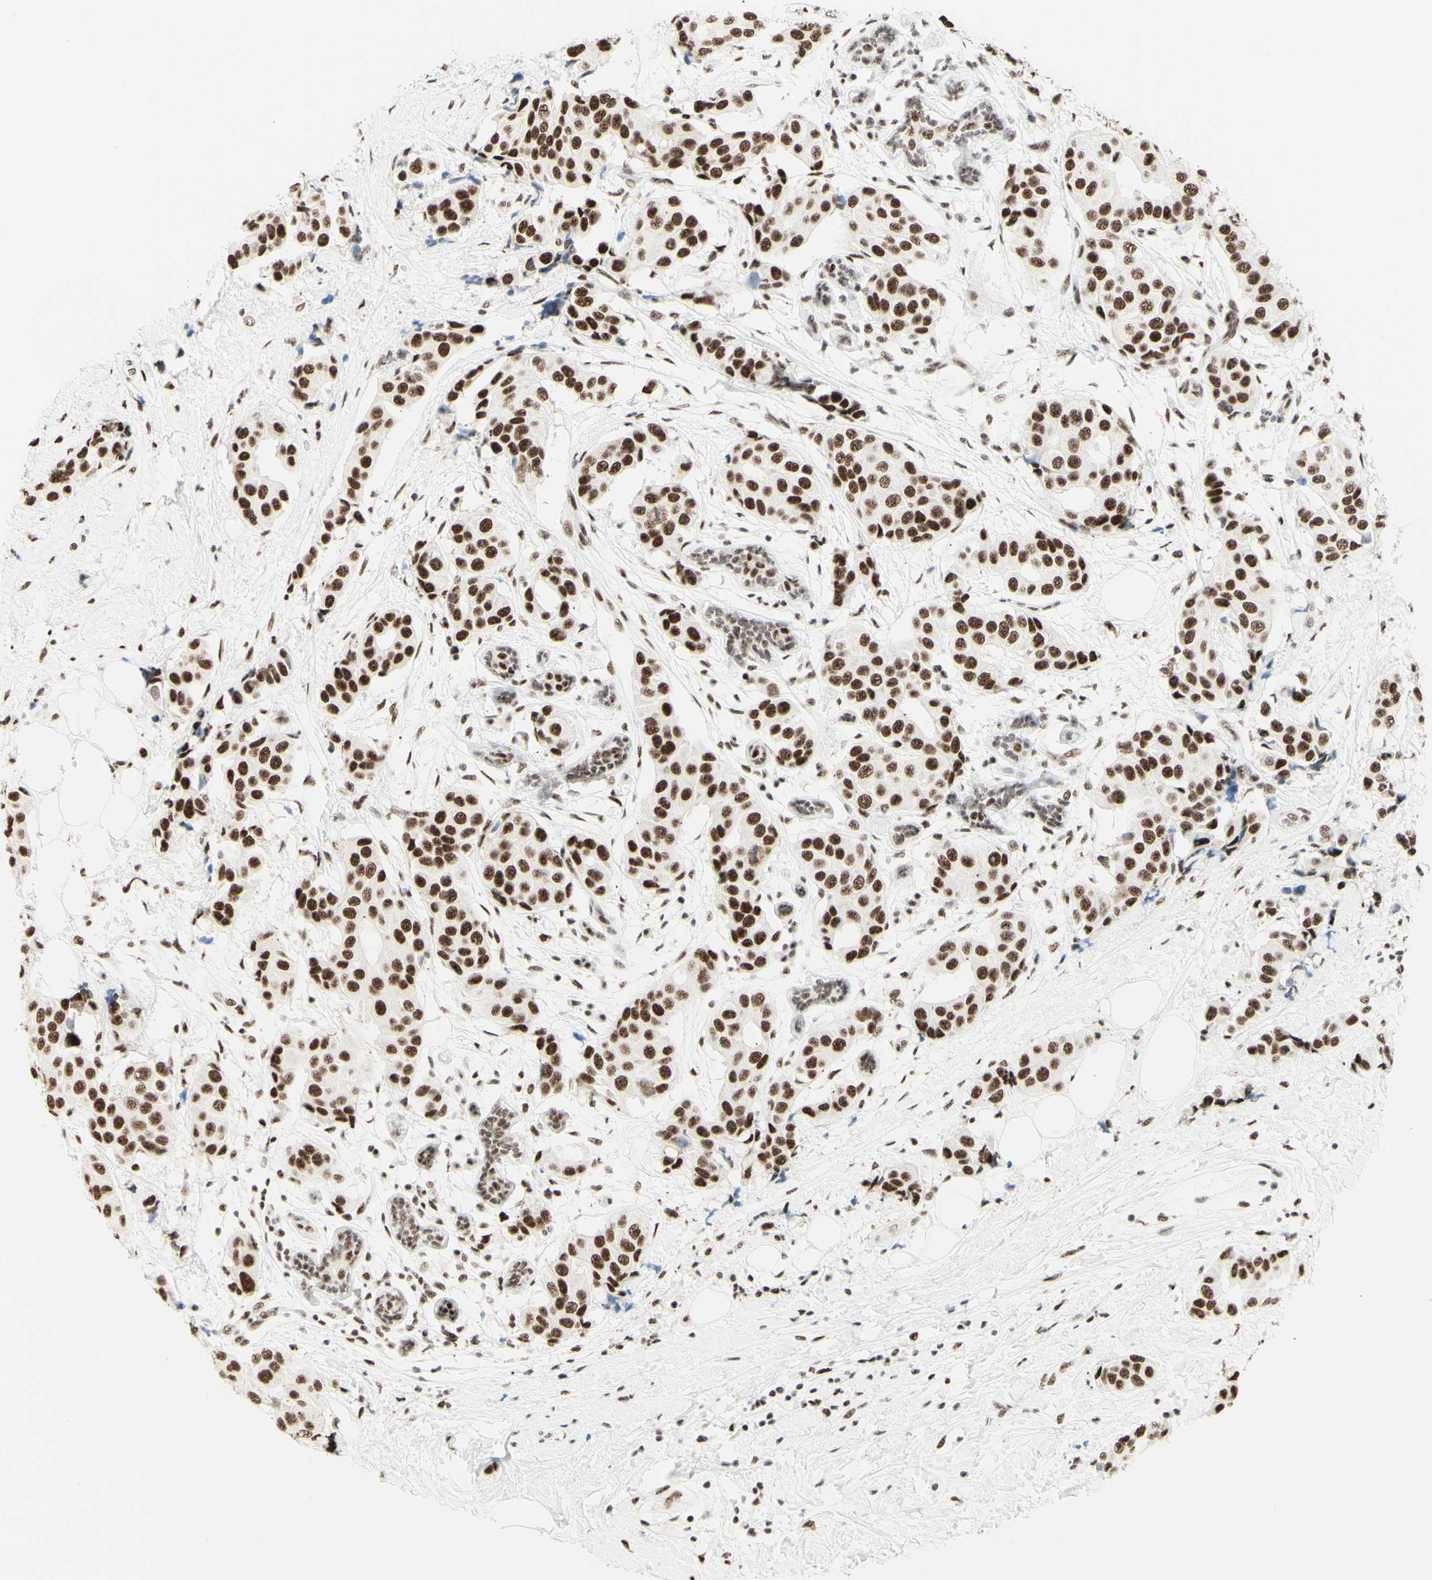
{"staining": {"intensity": "strong", "quantity": ">75%", "location": "nuclear"}, "tissue": "breast cancer", "cell_type": "Tumor cells", "image_type": "cancer", "snomed": [{"axis": "morphology", "description": "Normal tissue, NOS"}, {"axis": "morphology", "description": "Duct carcinoma"}, {"axis": "topography", "description": "Breast"}], "caption": "Tumor cells show high levels of strong nuclear expression in about >75% of cells in human breast cancer. Using DAB (3,3'-diaminobenzidine) (brown) and hematoxylin (blue) stains, captured at high magnification using brightfield microscopy.", "gene": "WTAP", "patient": {"sex": "female", "age": 39}}